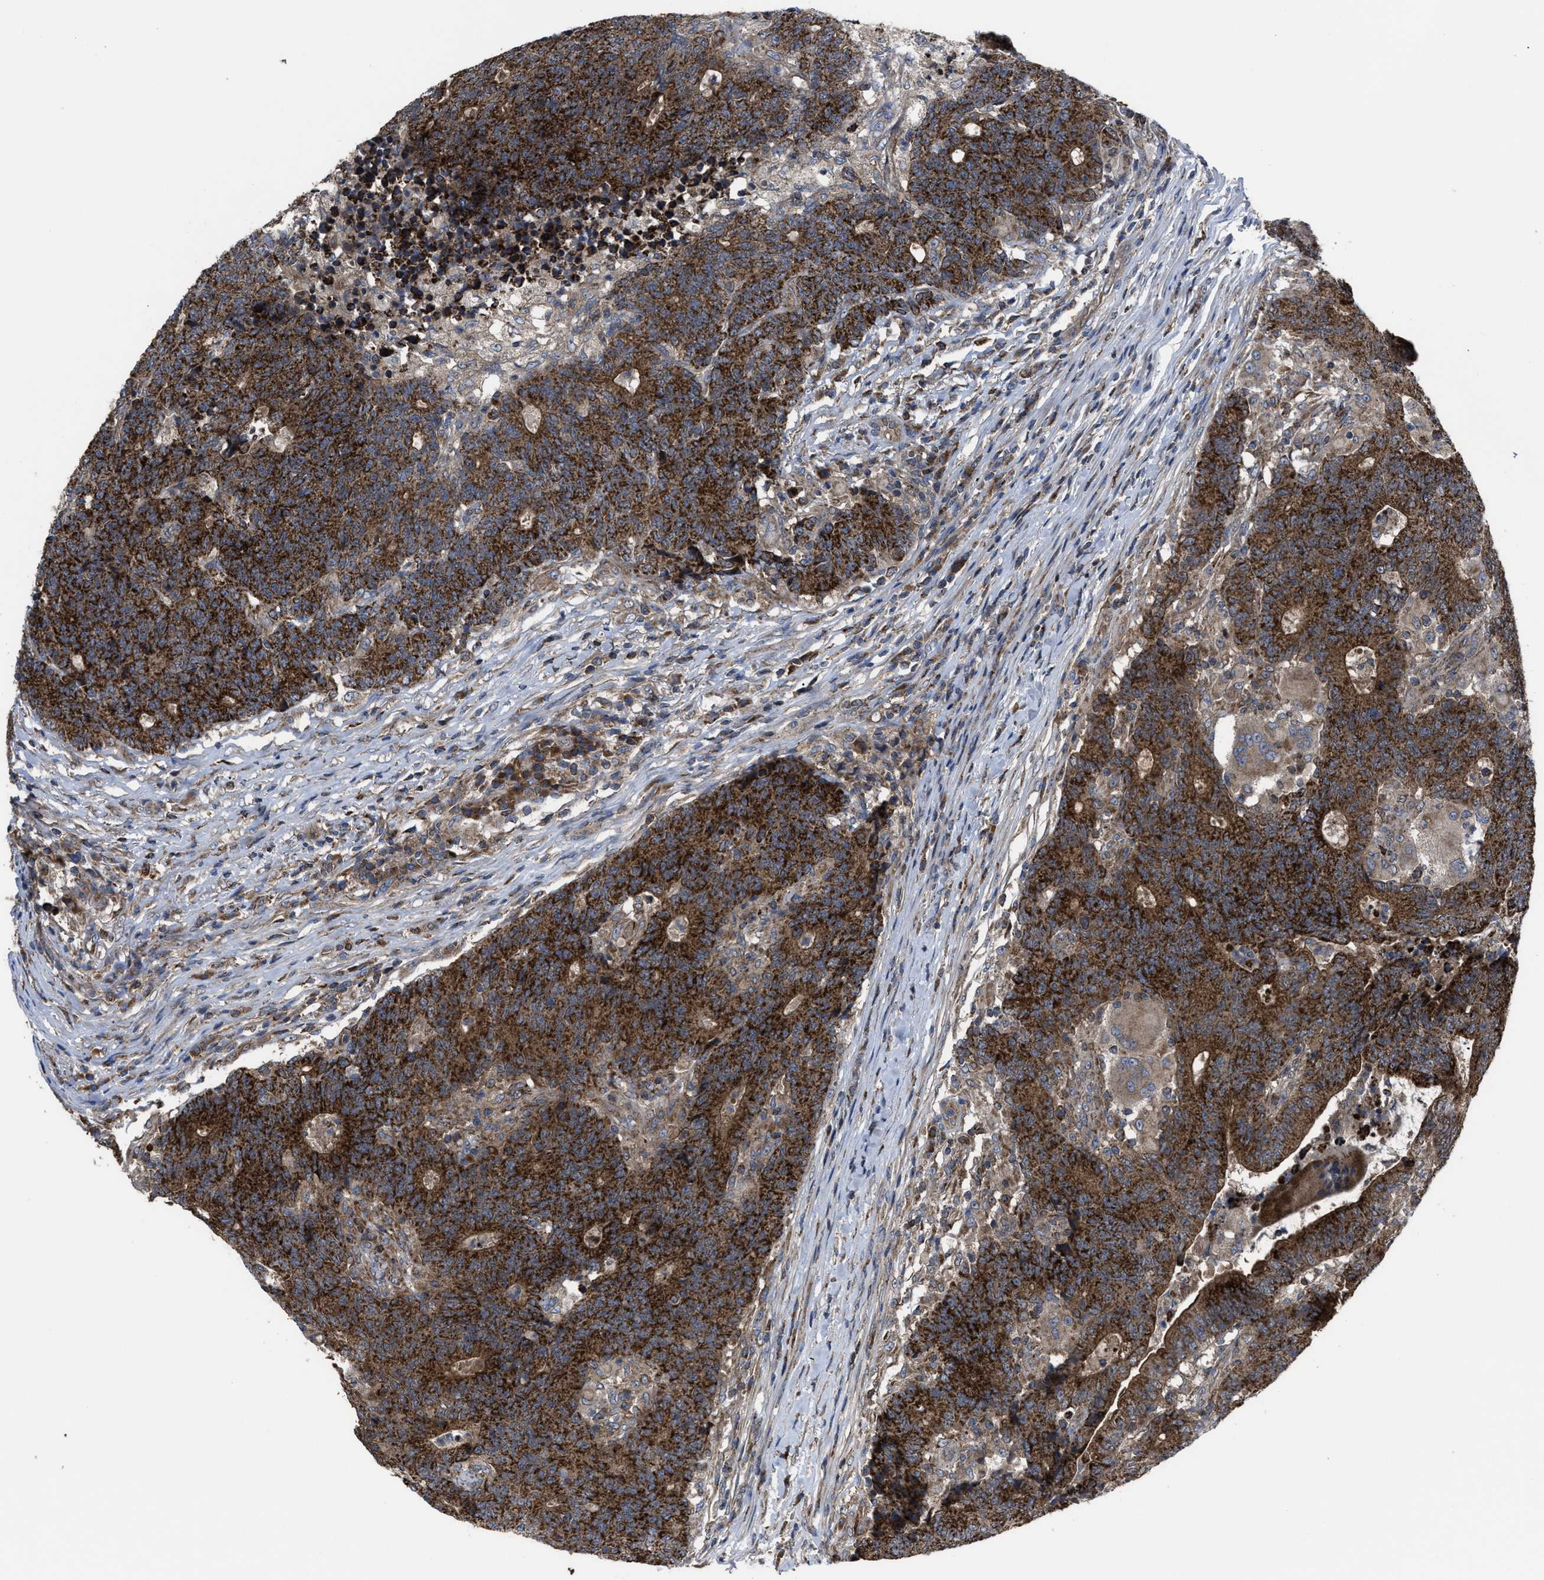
{"staining": {"intensity": "strong", "quantity": ">75%", "location": "cytoplasmic/membranous"}, "tissue": "colorectal cancer", "cell_type": "Tumor cells", "image_type": "cancer", "snomed": [{"axis": "morphology", "description": "Normal tissue, NOS"}, {"axis": "morphology", "description": "Adenocarcinoma, NOS"}, {"axis": "topography", "description": "Colon"}], "caption": "A photomicrograph of colorectal adenocarcinoma stained for a protein displays strong cytoplasmic/membranous brown staining in tumor cells.", "gene": "PASK", "patient": {"sex": "female", "age": 75}}